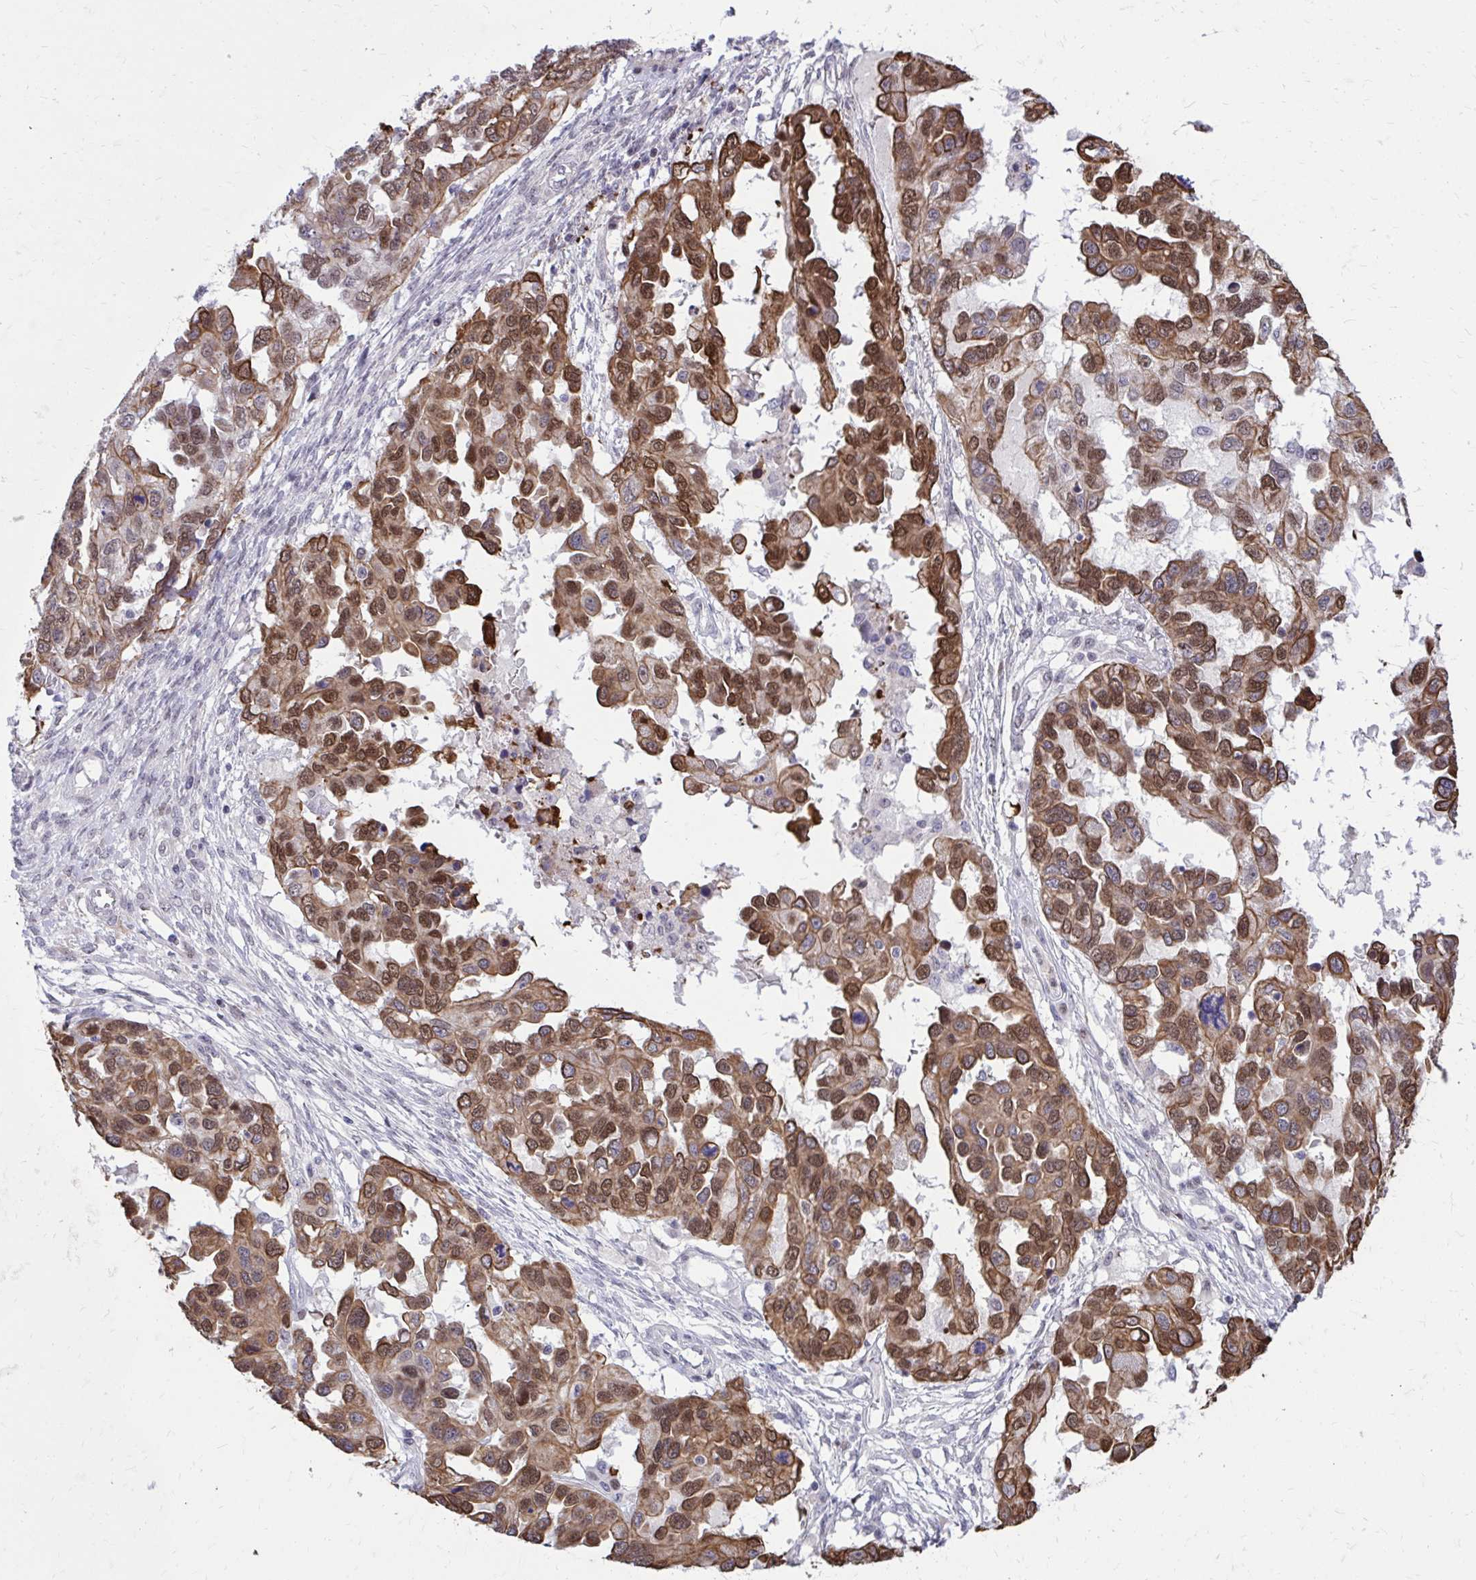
{"staining": {"intensity": "moderate", "quantity": ">75%", "location": "cytoplasmic/membranous,nuclear"}, "tissue": "ovarian cancer", "cell_type": "Tumor cells", "image_type": "cancer", "snomed": [{"axis": "morphology", "description": "Cystadenocarcinoma, serous, NOS"}, {"axis": "topography", "description": "Ovary"}], "caption": "About >75% of tumor cells in human ovarian cancer (serous cystadenocarcinoma) demonstrate moderate cytoplasmic/membranous and nuclear protein expression as visualized by brown immunohistochemical staining.", "gene": "ANKRD30B", "patient": {"sex": "female", "age": 53}}